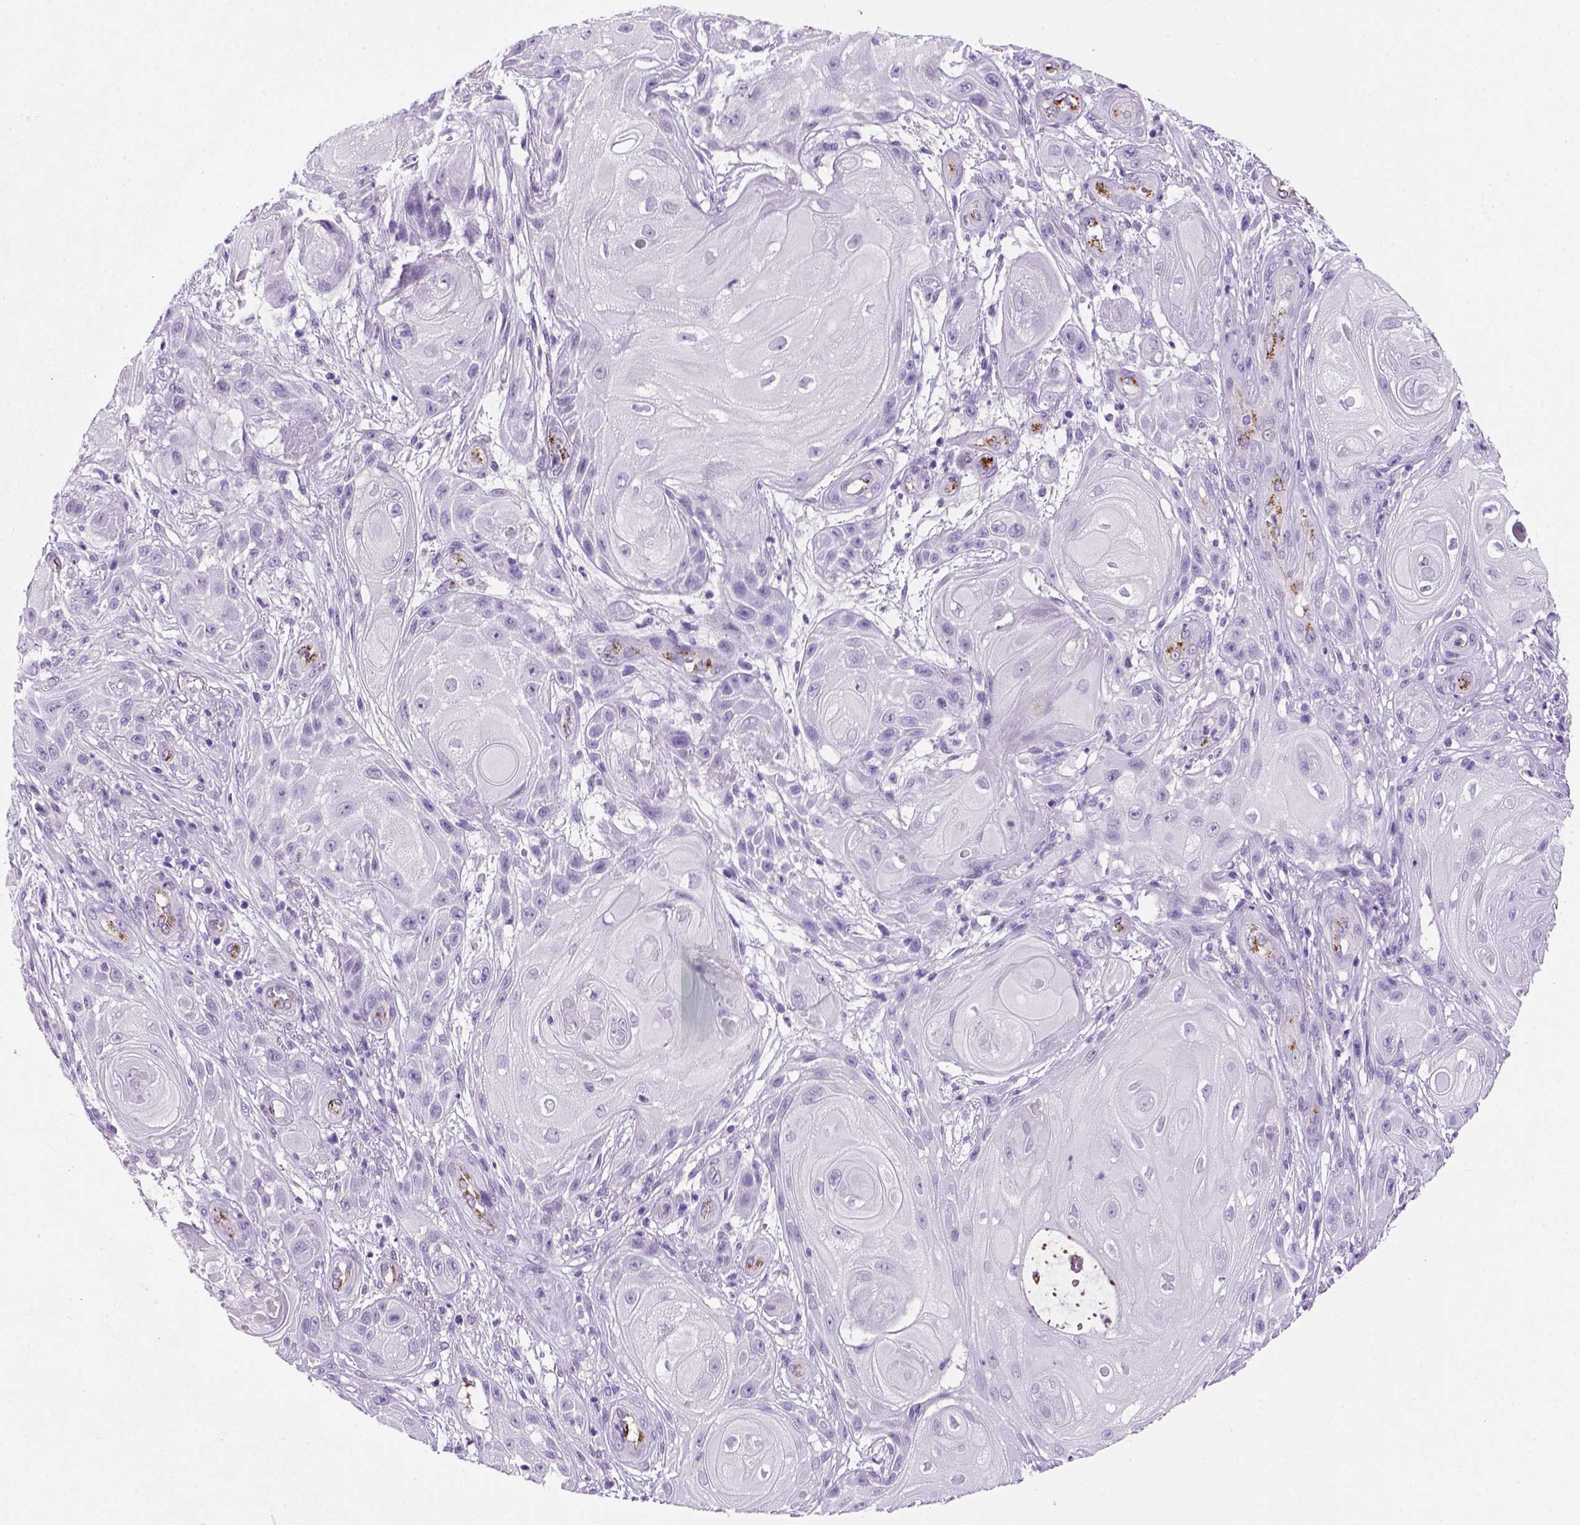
{"staining": {"intensity": "negative", "quantity": "none", "location": "none"}, "tissue": "skin cancer", "cell_type": "Tumor cells", "image_type": "cancer", "snomed": [{"axis": "morphology", "description": "Squamous cell carcinoma, NOS"}, {"axis": "topography", "description": "Skin"}], "caption": "Tumor cells are negative for protein expression in human skin cancer (squamous cell carcinoma). Nuclei are stained in blue.", "gene": "VWF", "patient": {"sex": "male", "age": 62}}